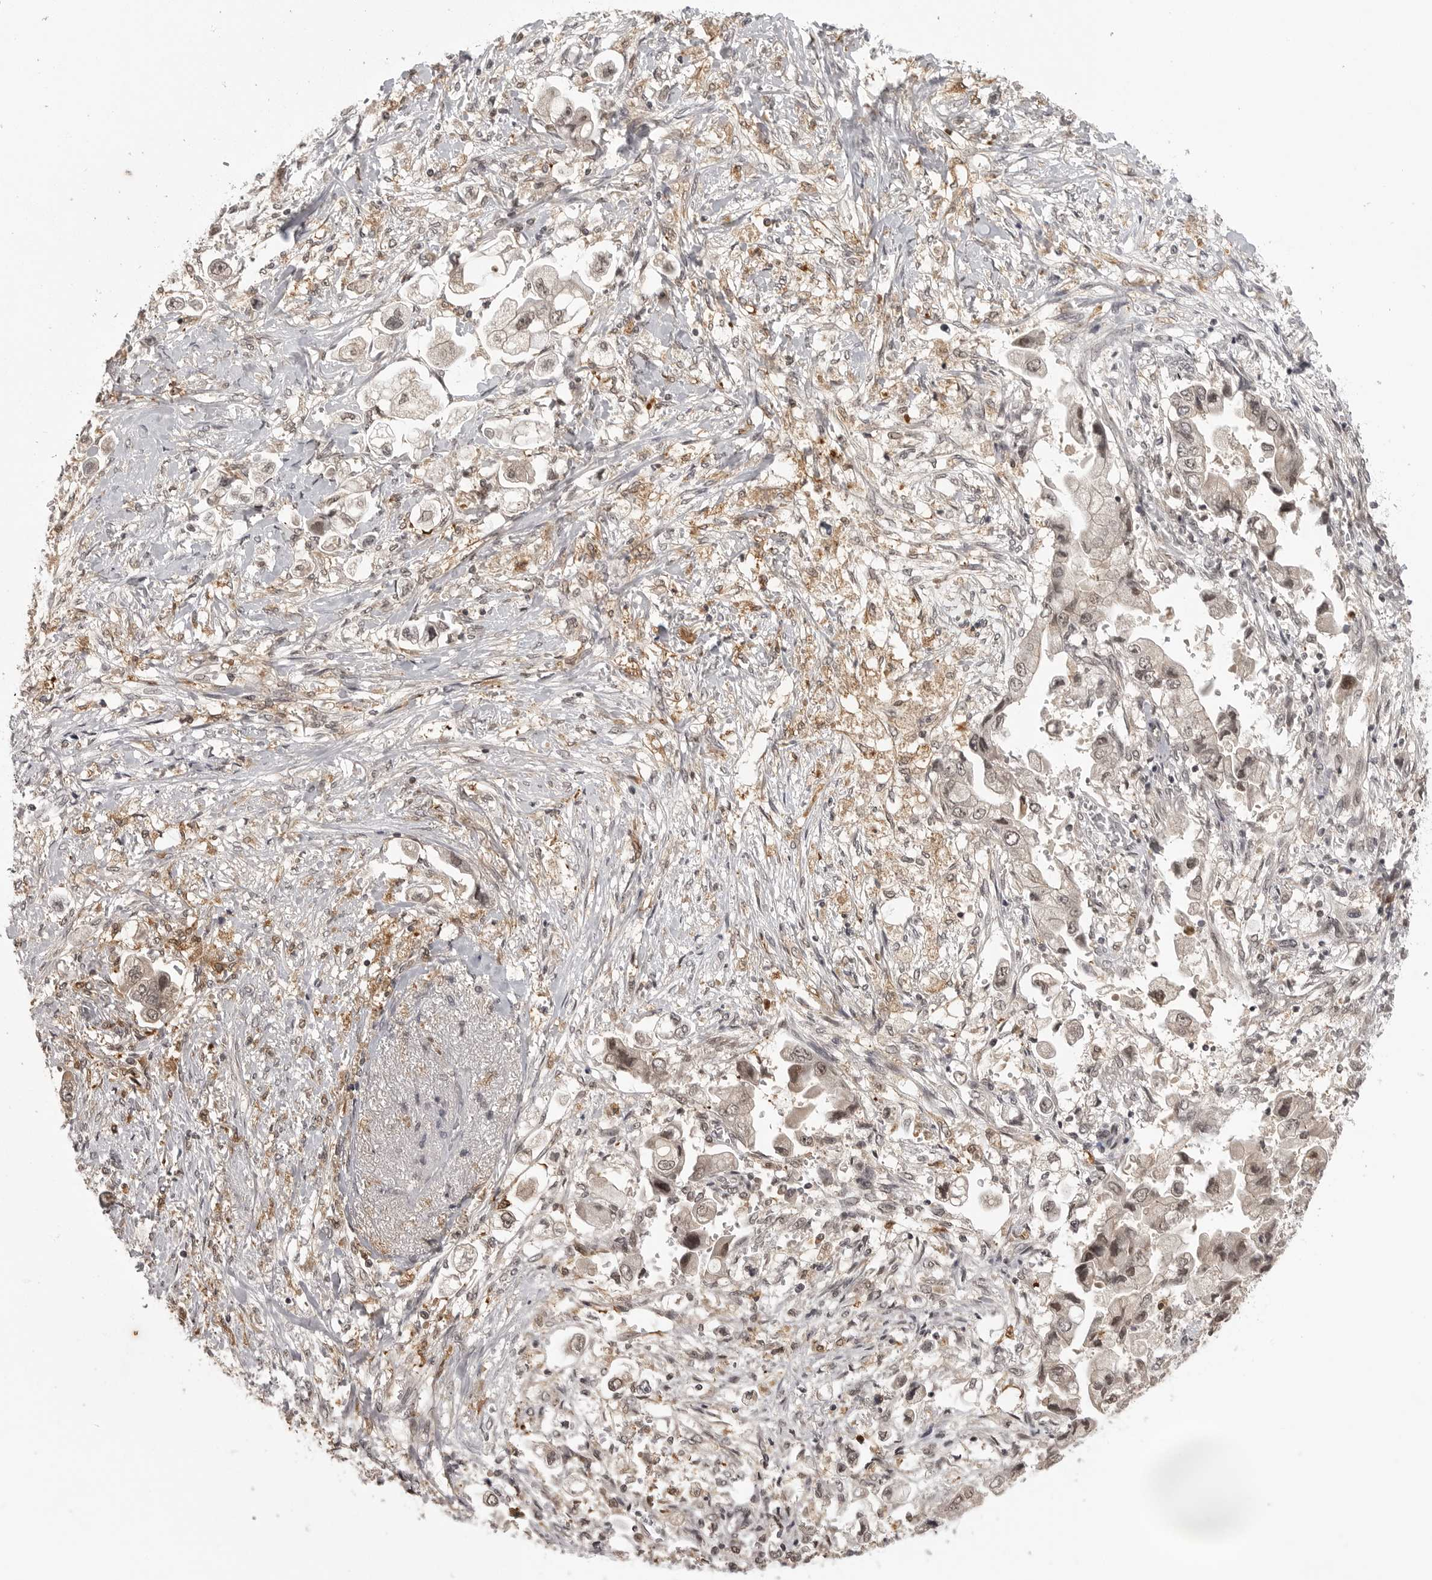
{"staining": {"intensity": "moderate", "quantity": "<25%", "location": "nuclear"}, "tissue": "stomach cancer", "cell_type": "Tumor cells", "image_type": "cancer", "snomed": [{"axis": "morphology", "description": "Adenocarcinoma, NOS"}, {"axis": "topography", "description": "Stomach"}], "caption": "Tumor cells exhibit low levels of moderate nuclear staining in about <25% of cells in stomach adenocarcinoma.", "gene": "PEG3", "patient": {"sex": "male", "age": 62}}